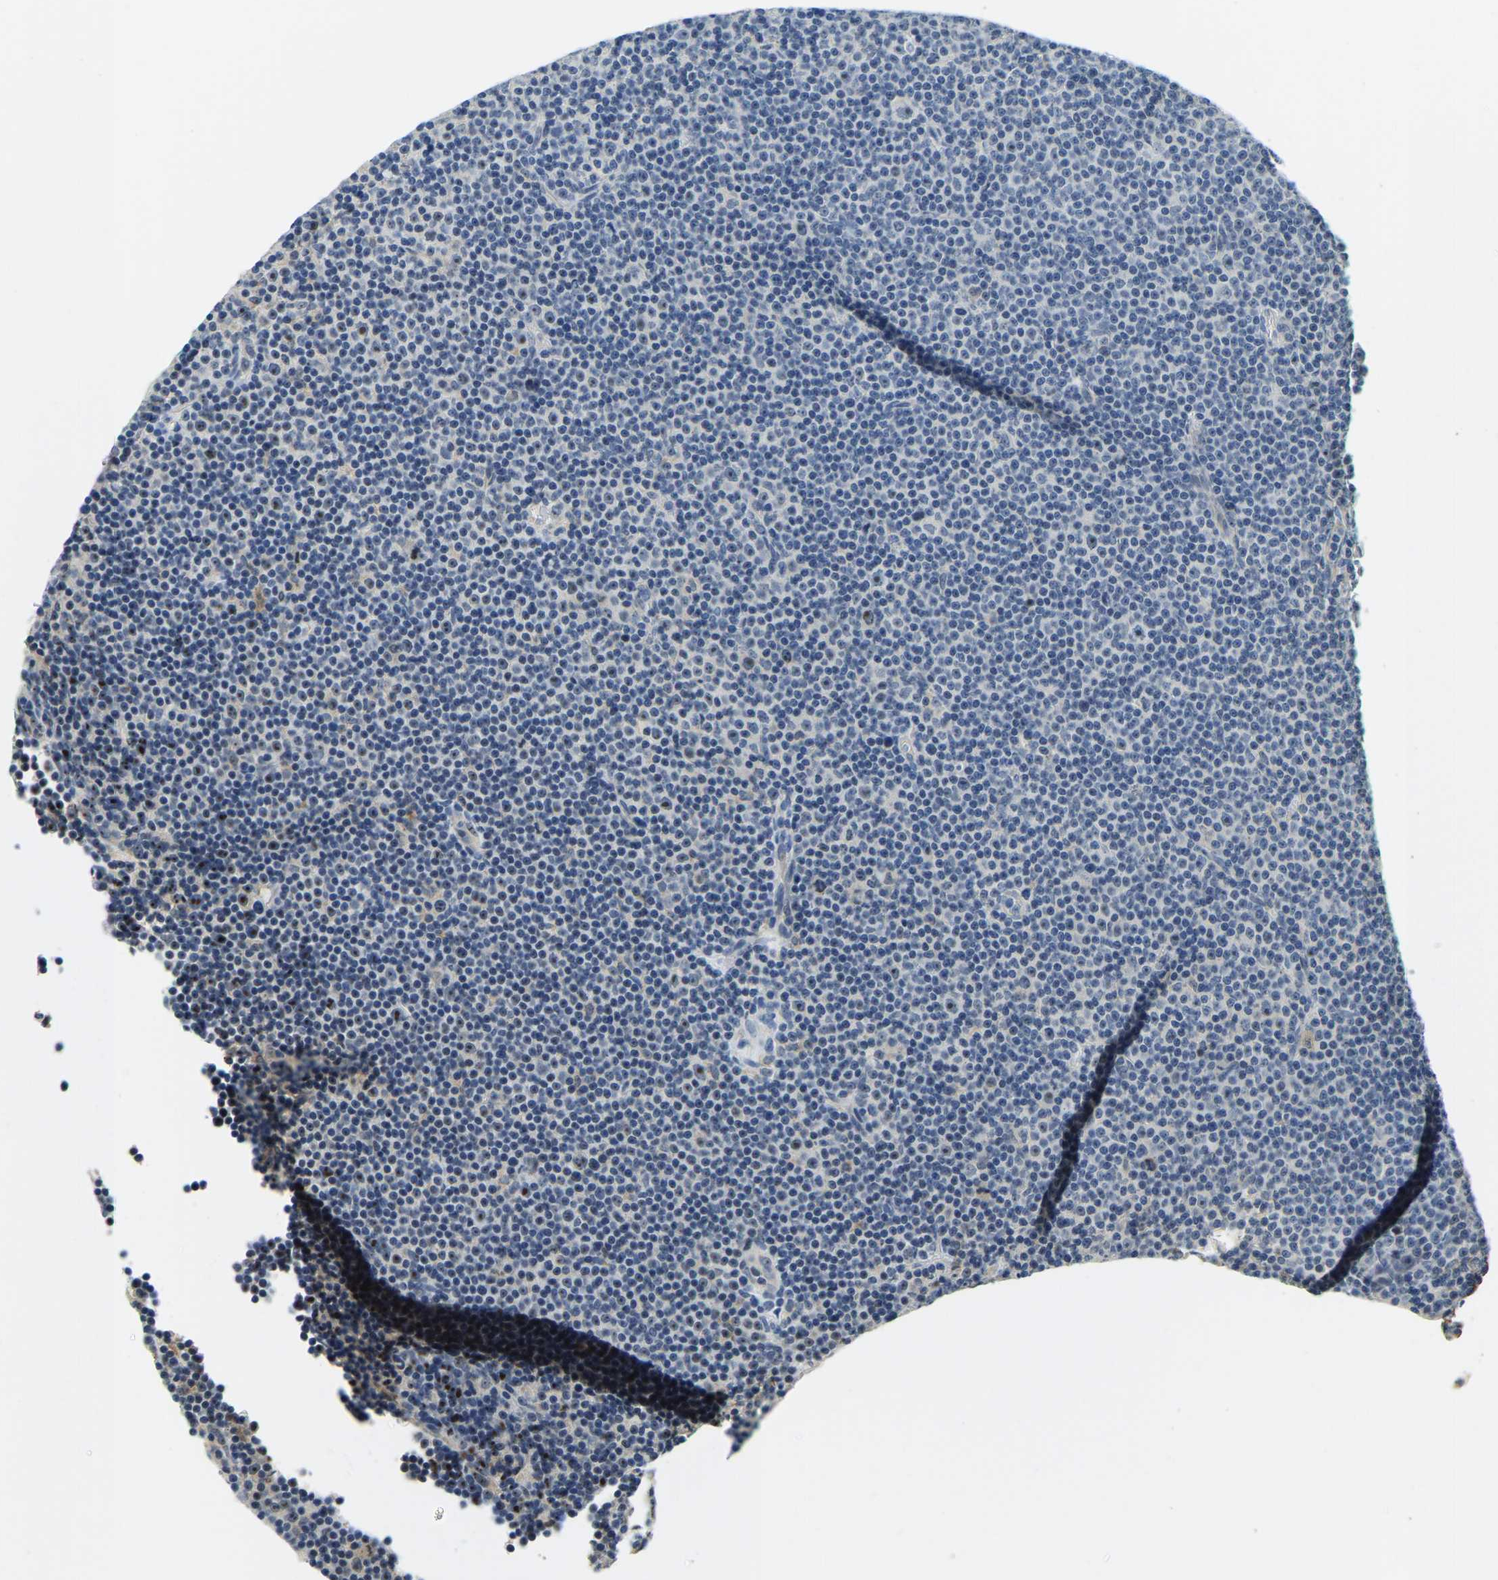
{"staining": {"intensity": "weak", "quantity": "<25%", "location": "nuclear"}, "tissue": "lymphoma", "cell_type": "Tumor cells", "image_type": "cancer", "snomed": [{"axis": "morphology", "description": "Malignant lymphoma, non-Hodgkin's type, Low grade"}, {"axis": "topography", "description": "Lymph node"}], "caption": "Low-grade malignant lymphoma, non-Hodgkin's type was stained to show a protein in brown. There is no significant positivity in tumor cells.", "gene": "RRP1", "patient": {"sex": "female", "age": 67}}